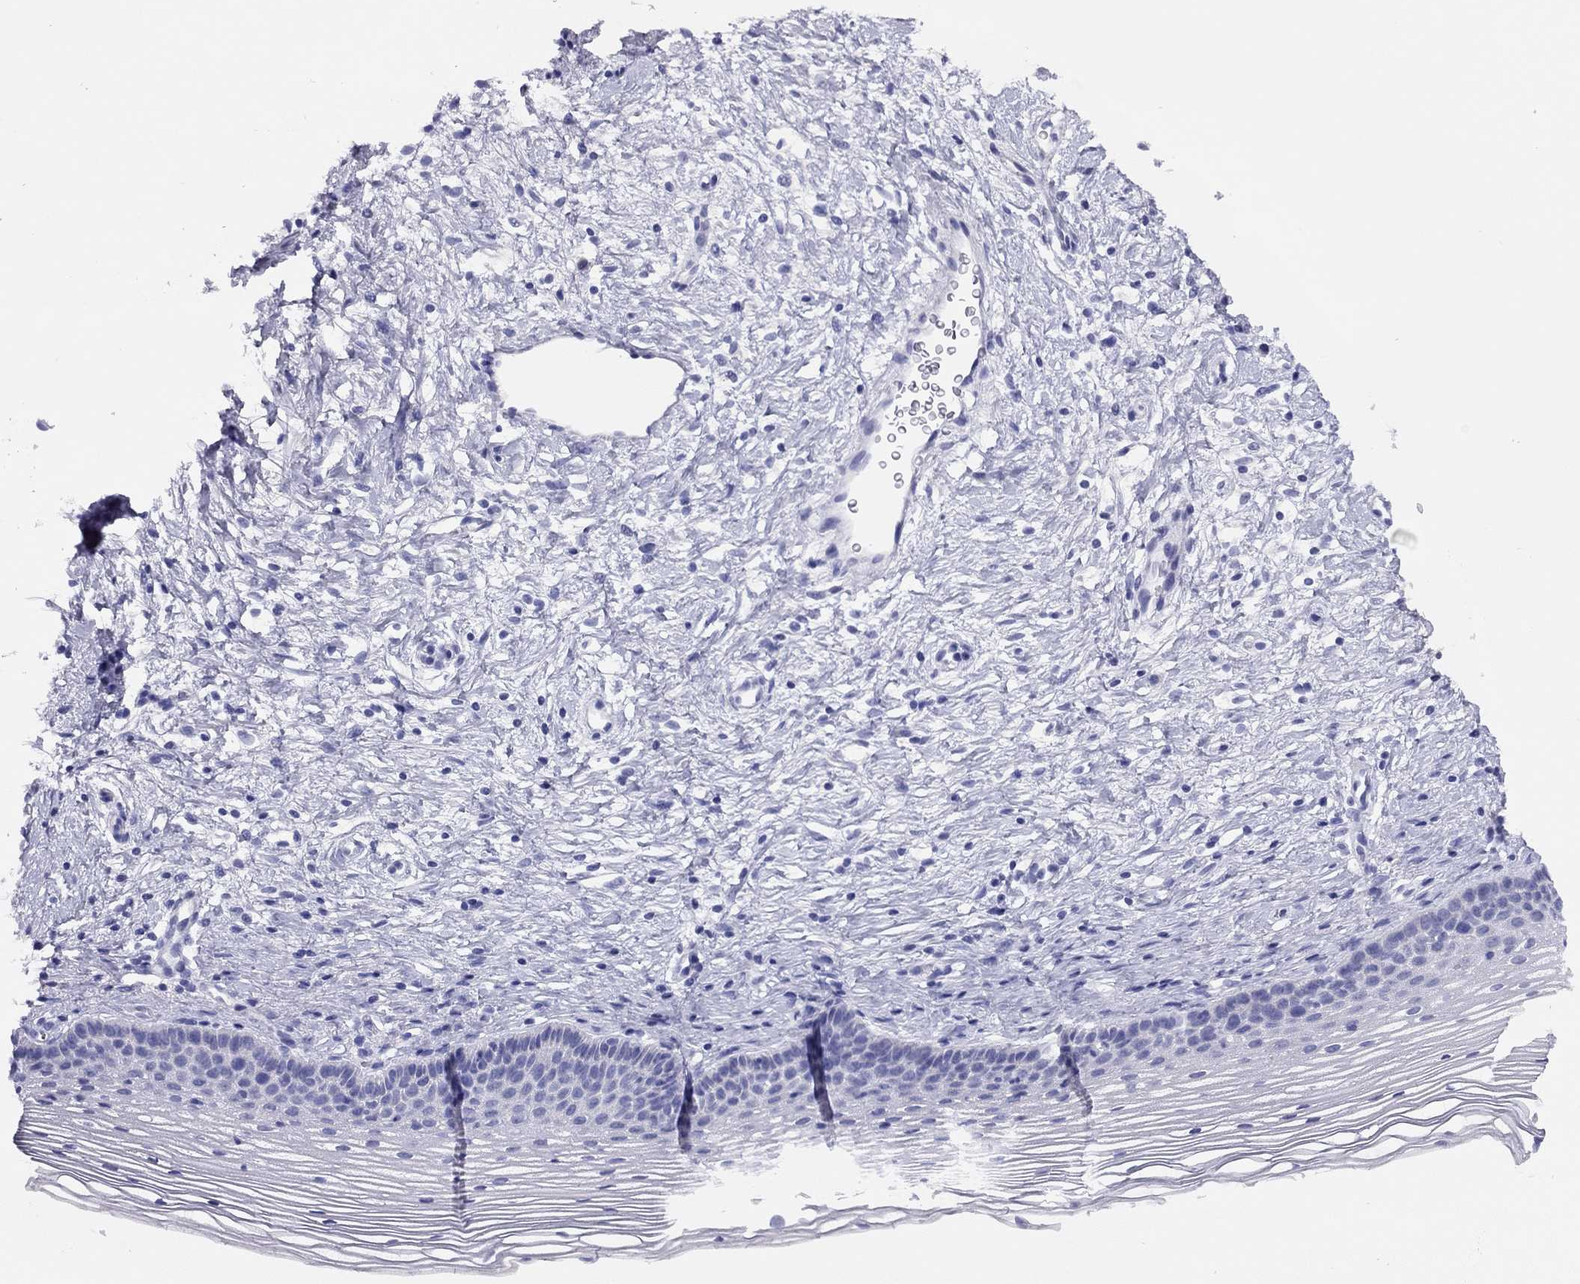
{"staining": {"intensity": "negative", "quantity": "none", "location": "none"}, "tissue": "cervix", "cell_type": "Glandular cells", "image_type": "normal", "snomed": [{"axis": "morphology", "description": "Normal tissue, NOS"}, {"axis": "topography", "description": "Cervix"}], "caption": "Immunohistochemical staining of normal cervix displays no significant positivity in glandular cells.", "gene": "LRIT2", "patient": {"sex": "female", "age": 39}}